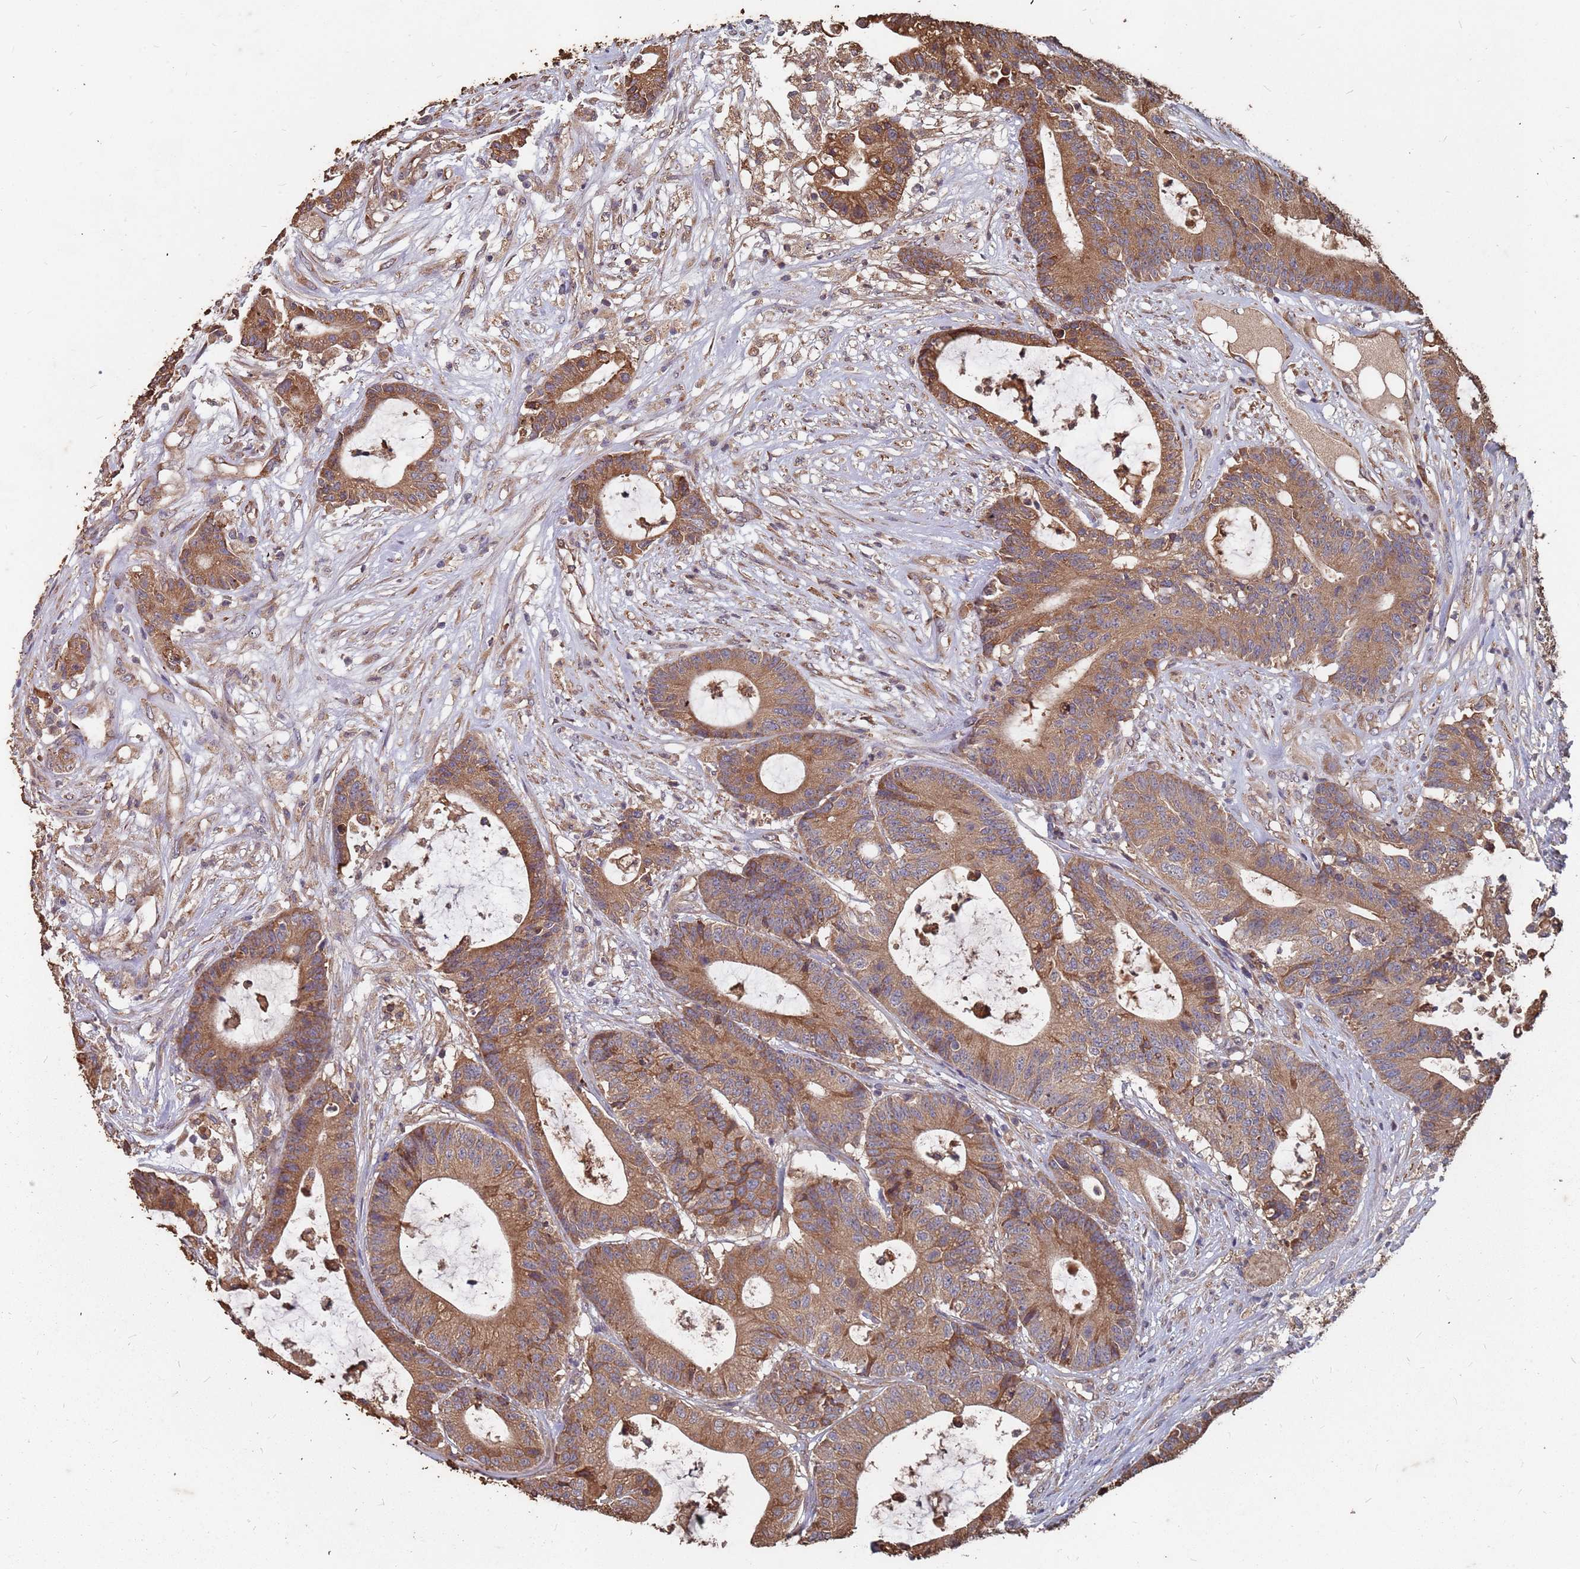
{"staining": {"intensity": "moderate", "quantity": ">75%", "location": "cytoplasmic/membranous"}, "tissue": "colorectal cancer", "cell_type": "Tumor cells", "image_type": "cancer", "snomed": [{"axis": "morphology", "description": "Adenocarcinoma, NOS"}, {"axis": "topography", "description": "Colon"}], "caption": "Colorectal cancer stained for a protein demonstrates moderate cytoplasmic/membranous positivity in tumor cells.", "gene": "ATG5", "patient": {"sex": "female", "age": 84}}